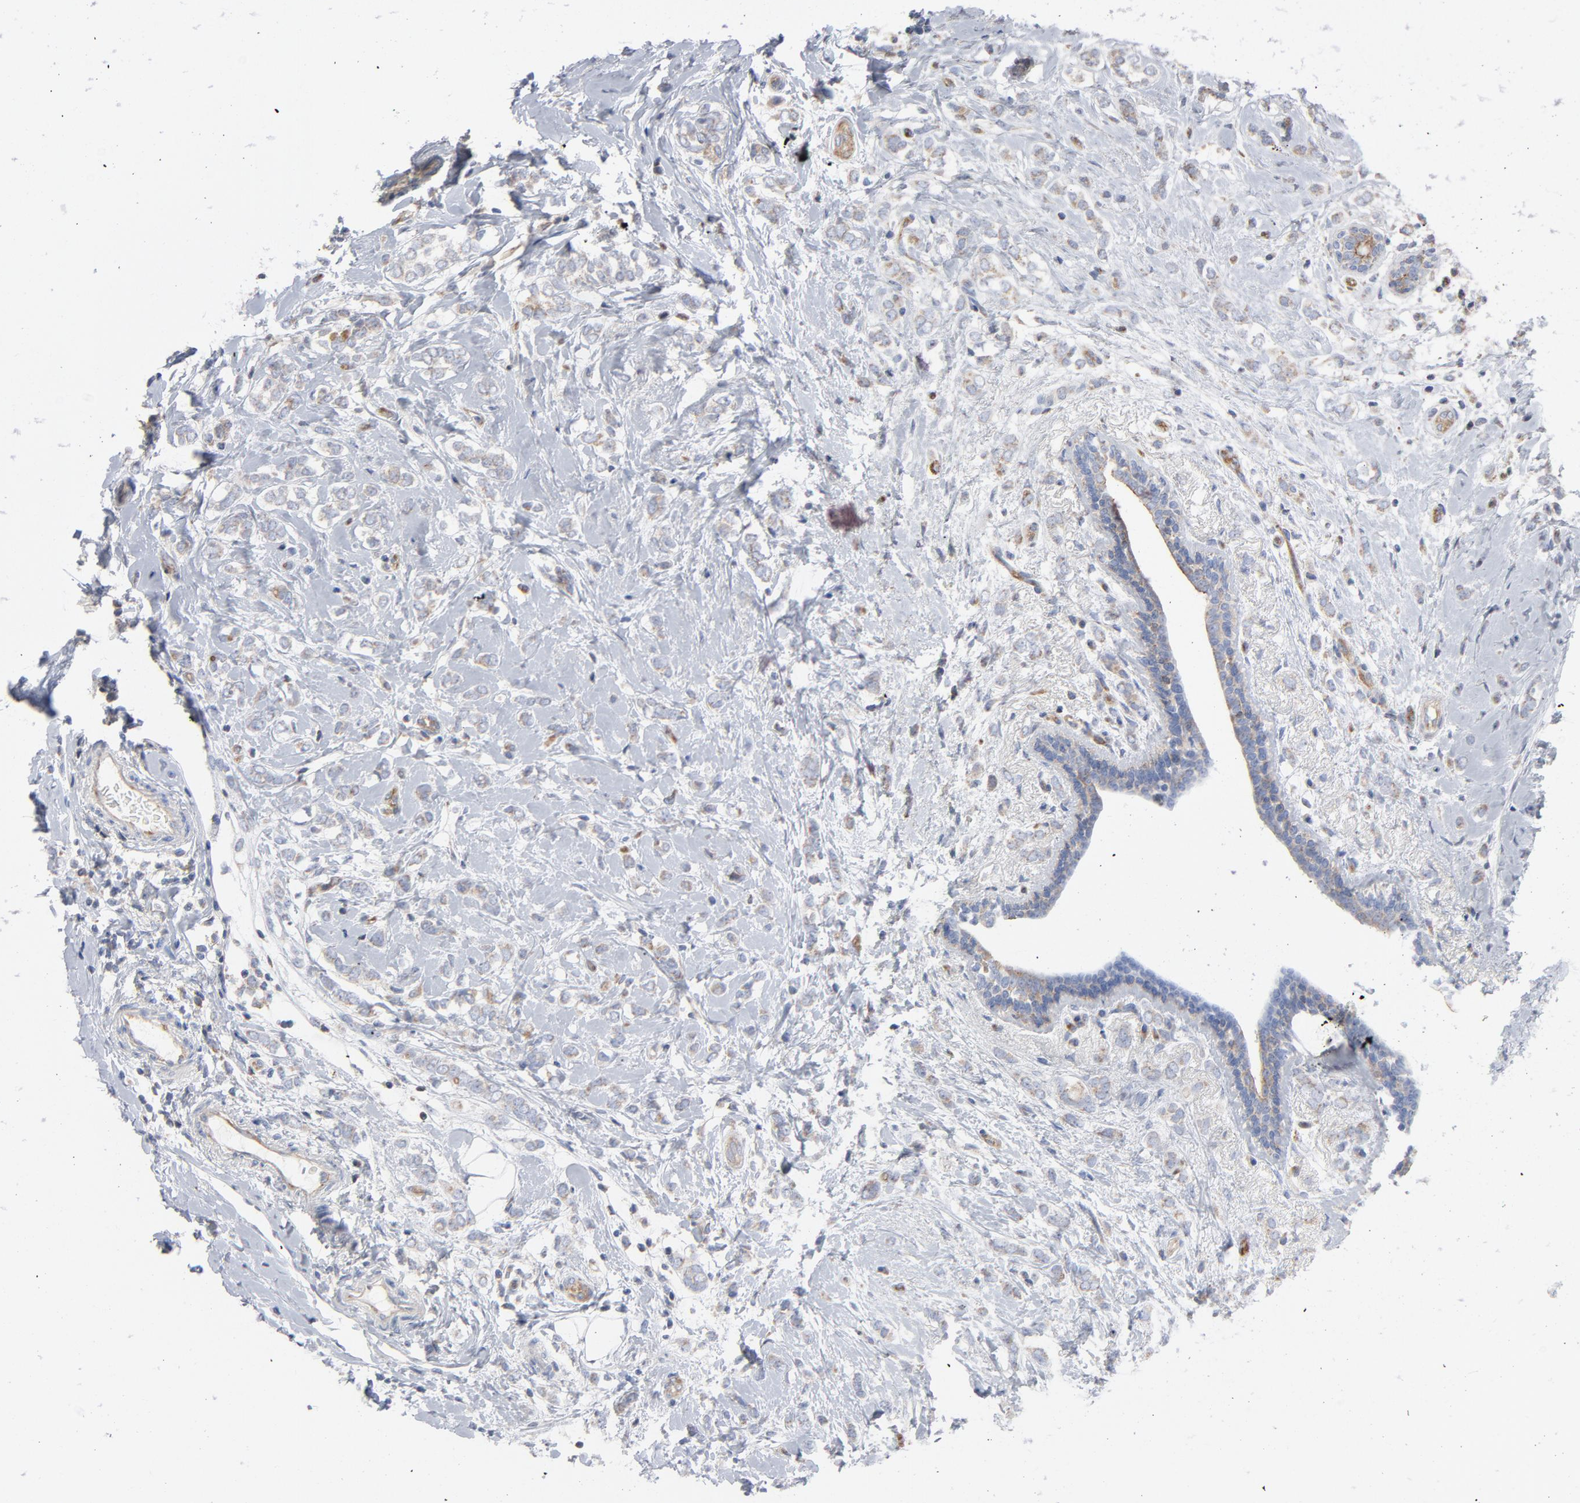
{"staining": {"intensity": "weak", "quantity": ">75%", "location": "cytoplasmic/membranous"}, "tissue": "breast cancer", "cell_type": "Tumor cells", "image_type": "cancer", "snomed": [{"axis": "morphology", "description": "Normal tissue, NOS"}, {"axis": "morphology", "description": "Lobular carcinoma"}, {"axis": "topography", "description": "Breast"}], "caption": "Protein staining by IHC reveals weak cytoplasmic/membranous positivity in approximately >75% of tumor cells in lobular carcinoma (breast). Immunohistochemistry stains the protein in brown and the nuclei are stained blue.", "gene": "OXA1L", "patient": {"sex": "female", "age": 47}}